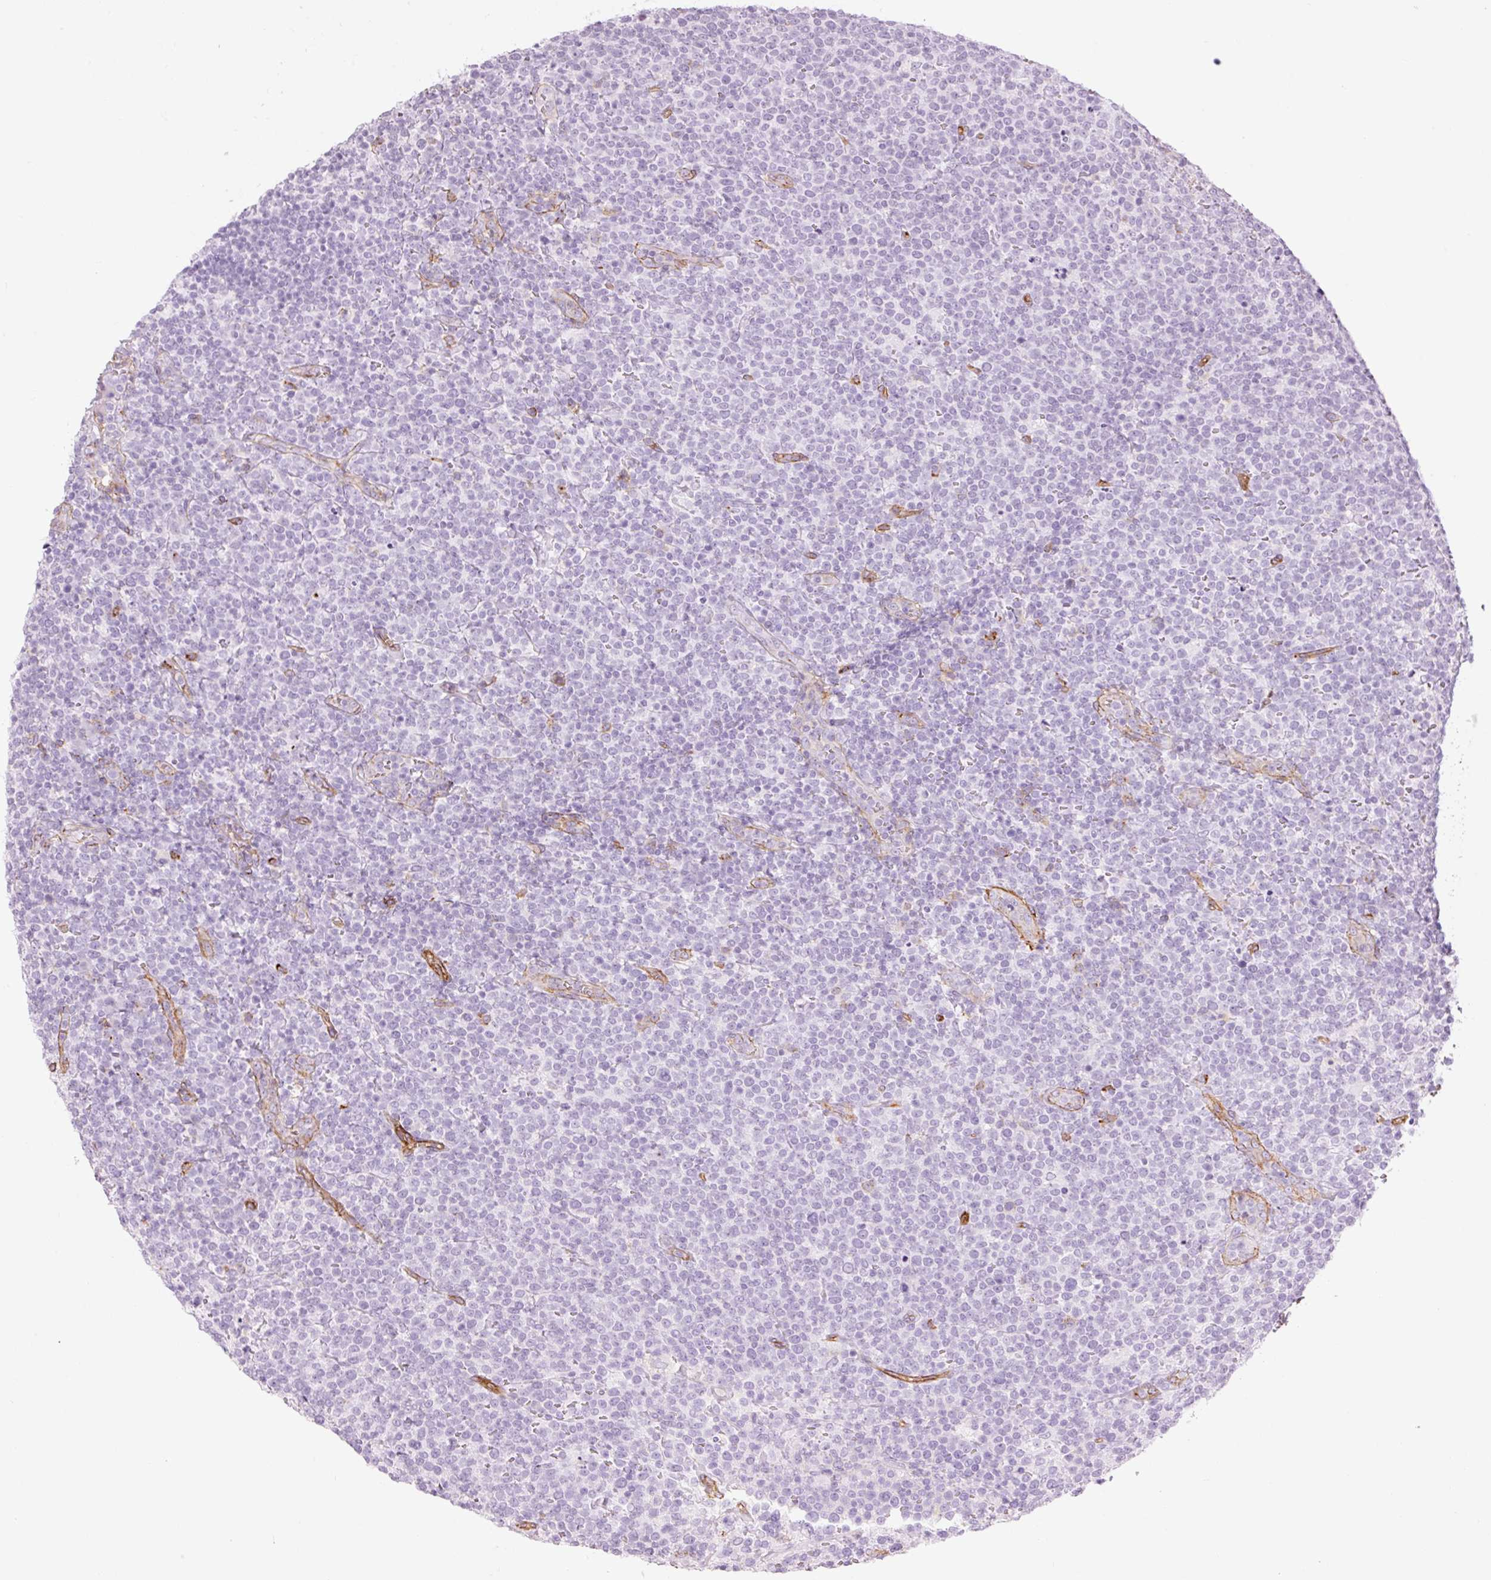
{"staining": {"intensity": "negative", "quantity": "none", "location": "none"}, "tissue": "lymphoma", "cell_type": "Tumor cells", "image_type": "cancer", "snomed": [{"axis": "morphology", "description": "Malignant lymphoma, non-Hodgkin's type, High grade"}, {"axis": "topography", "description": "Lymph node"}], "caption": "There is no significant positivity in tumor cells of lymphoma. (Stains: DAB immunohistochemistry (IHC) with hematoxylin counter stain, Microscopy: brightfield microscopy at high magnification).", "gene": "CAV1", "patient": {"sex": "male", "age": 61}}